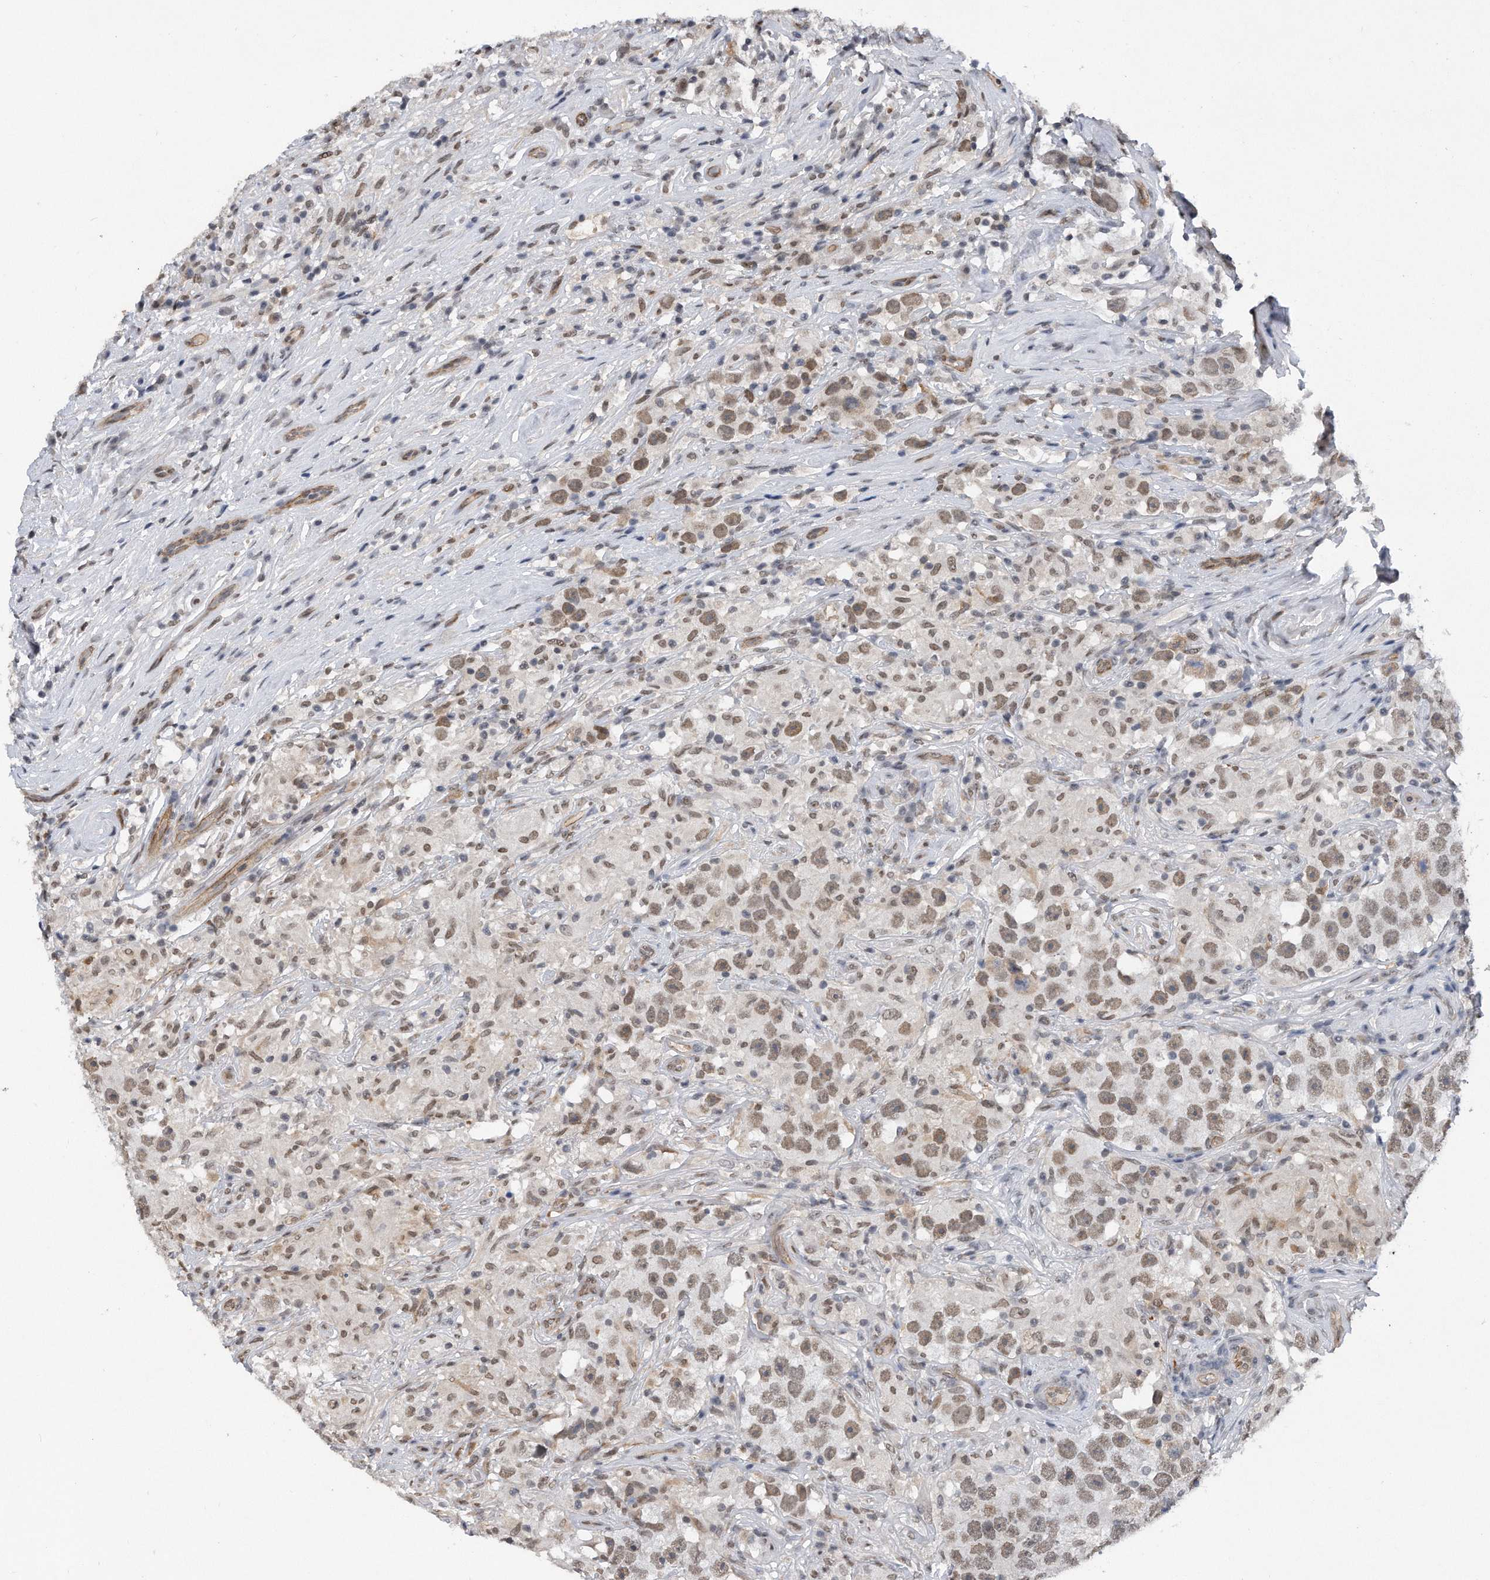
{"staining": {"intensity": "moderate", "quantity": ">75%", "location": "nuclear"}, "tissue": "testis cancer", "cell_type": "Tumor cells", "image_type": "cancer", "snomed": [{"axis": "morphology", "description": "Seminoma, NOS"}, {"axis": "topography", "description": "Testis"}], "caption": "This is a histology image of immunohistochemistry staining of testis cancer, which shows moderate positivity in the nuclear of tumor cells.", "gene": "TP53INP1", "patient": {"sex": "male", "age": 49}}